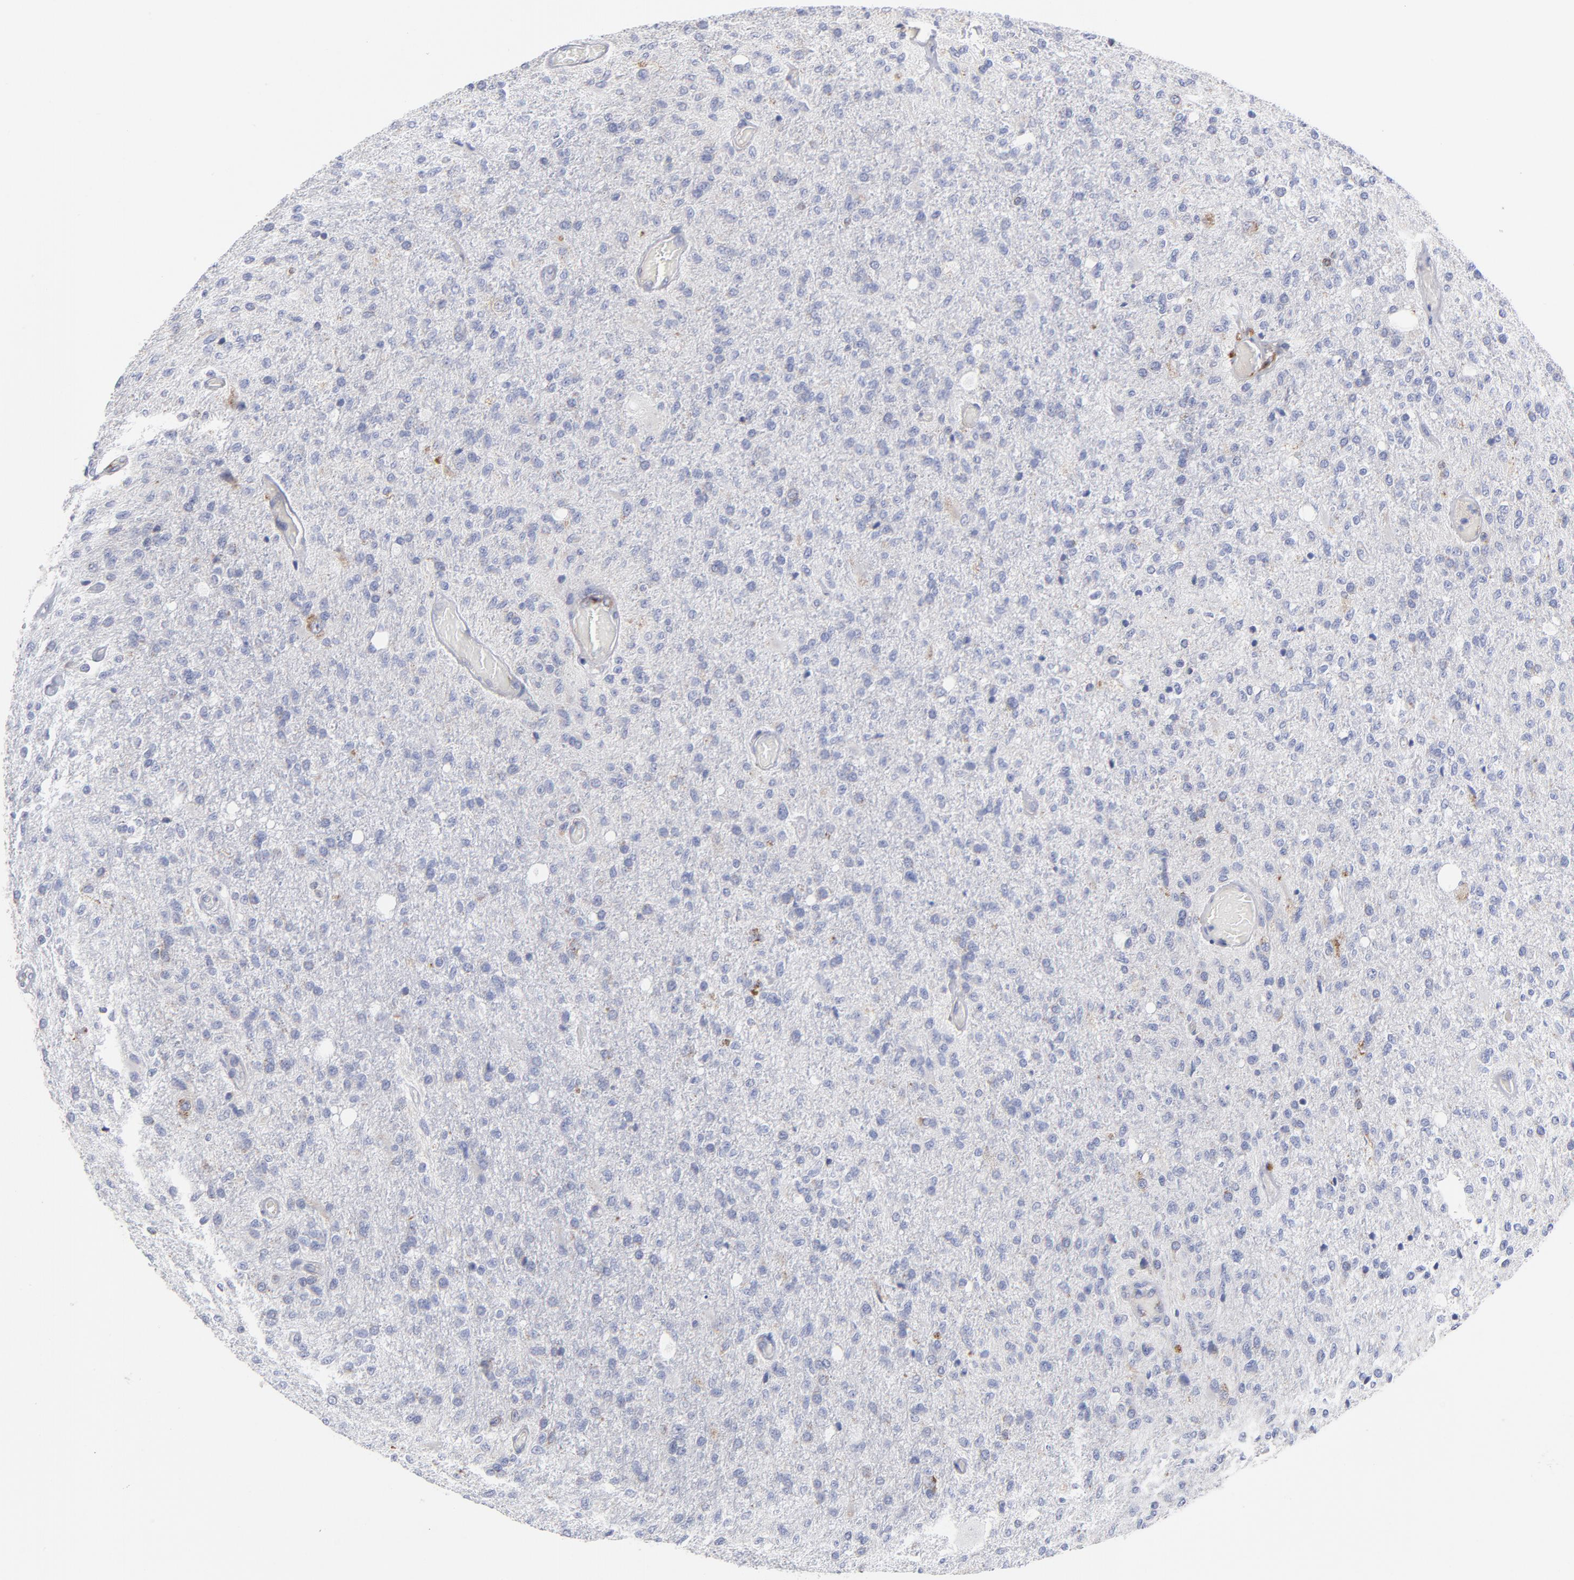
{"staining": {"intensity": "negative", "quantity": "none", "location": "none"}, "tissue": "glioma", "cell_type": "Tumor cells", "image_type": "cancer", "snomed": [{"axis": "morphology", "description": "Normal tissue, NOS"}, {"axis": "morphology", "description": "Glioma, malignant, High grade"}, {"axis": "topography", "description": "Cerebral cortex"}], "caption": "Photomicrograph shows no protein expression in tumor cells of glioma tissue.", "gene": "RAPGEF3", "patient": {"sex": "male", "age": 77}}